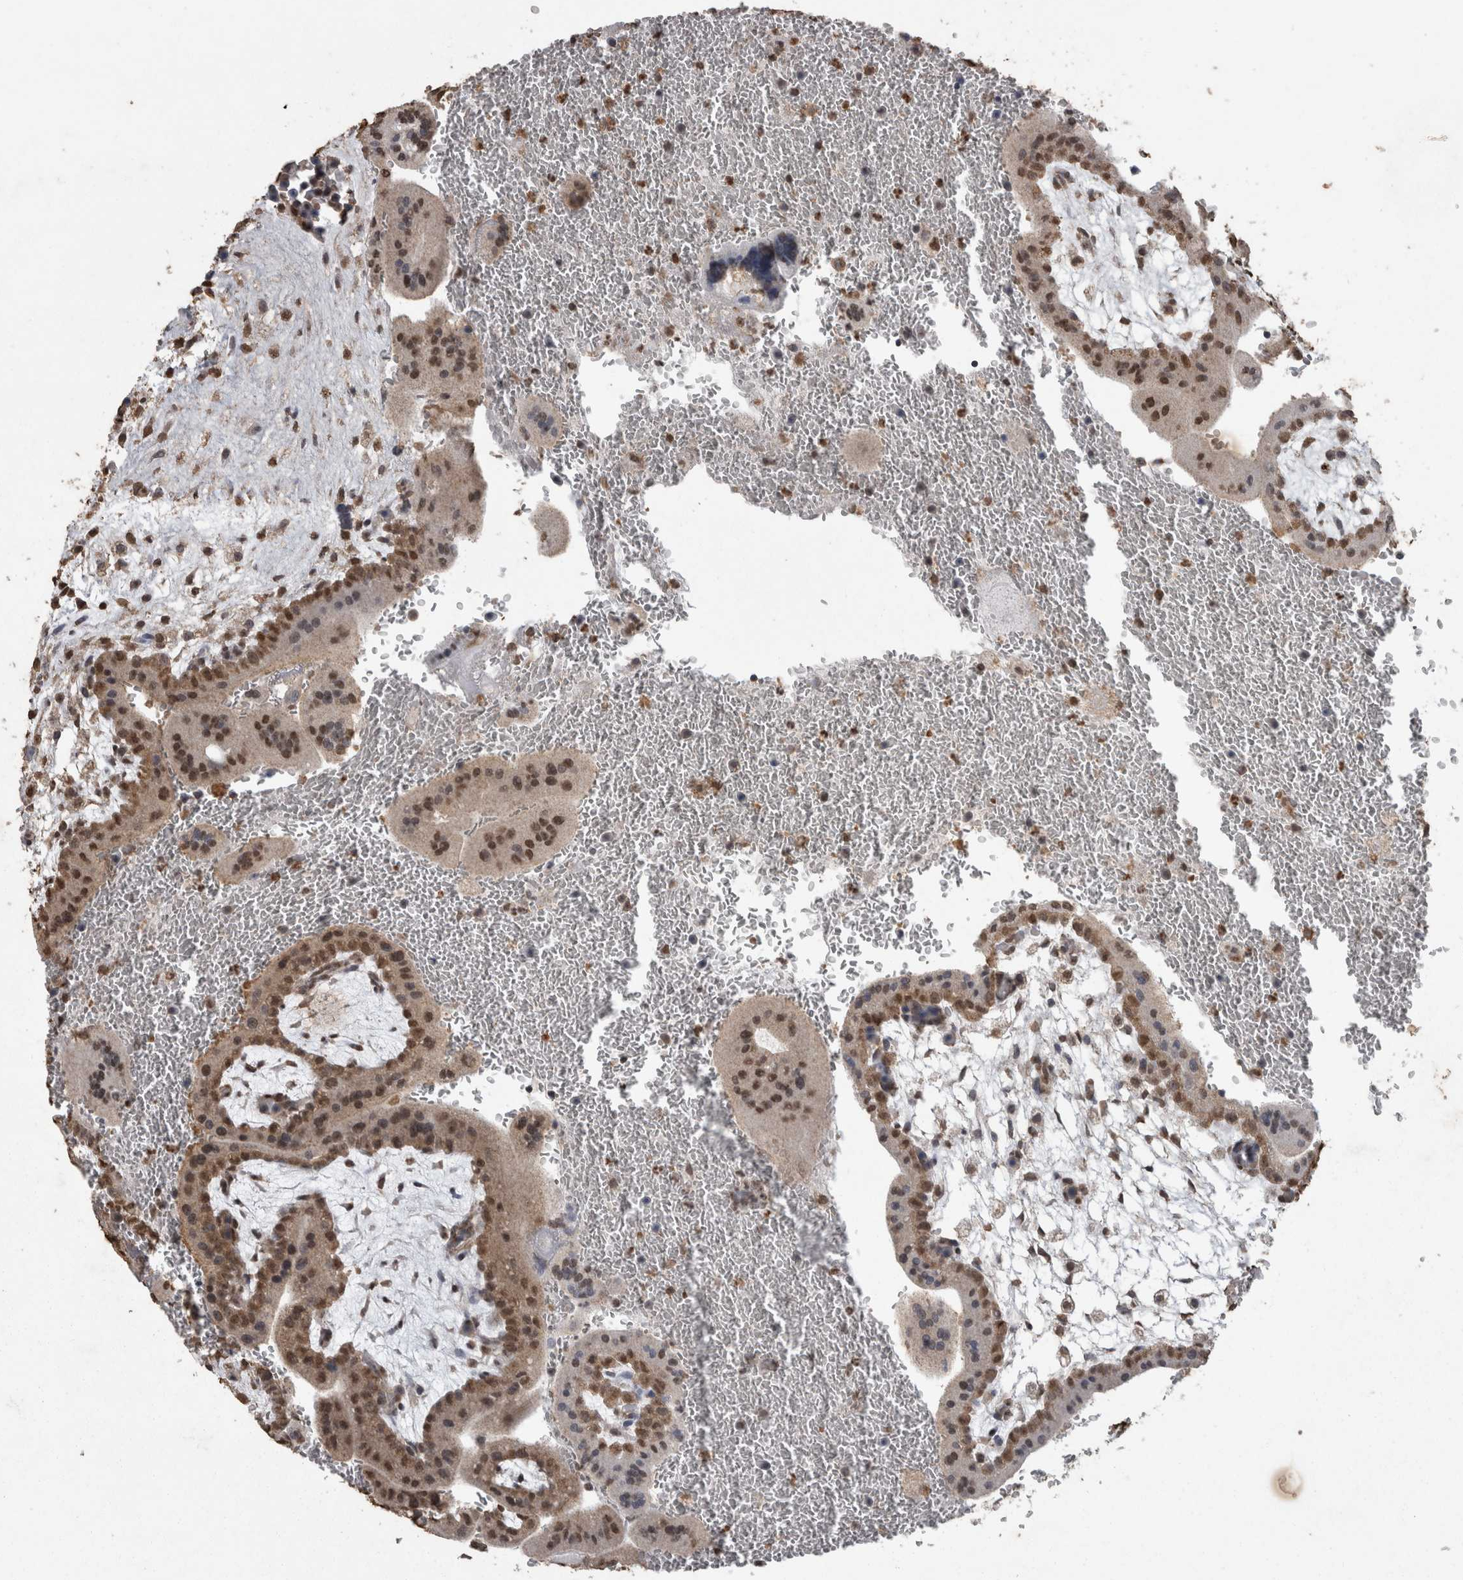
{"staining": {"intensity": "moderate", "quantity": "25%-75%", "location": "cytoplasmic/membranous,nuclear"}, "tissue": "placenta", "cell_type": "Trophoblastic cells", "image_type": "normal", "snomed": [{"axis": "morphology", "description": "Normal tissue, NOS"}, {"axis": "topography", "description": "Placenta"}], "caption": "Immunohistochemistry image of unremarkable placenta: placenta stained using immunohistochemistry reveals medium levels of moderate protein expression localized specifically in the cytoplasmic/membranous,nuclear of trophoblastic cells, appearing as a cytoplasmic/membranous,nuclear brown color.", "gene": "SMAD7", "patient": {"sex": "female", "age": 35}}